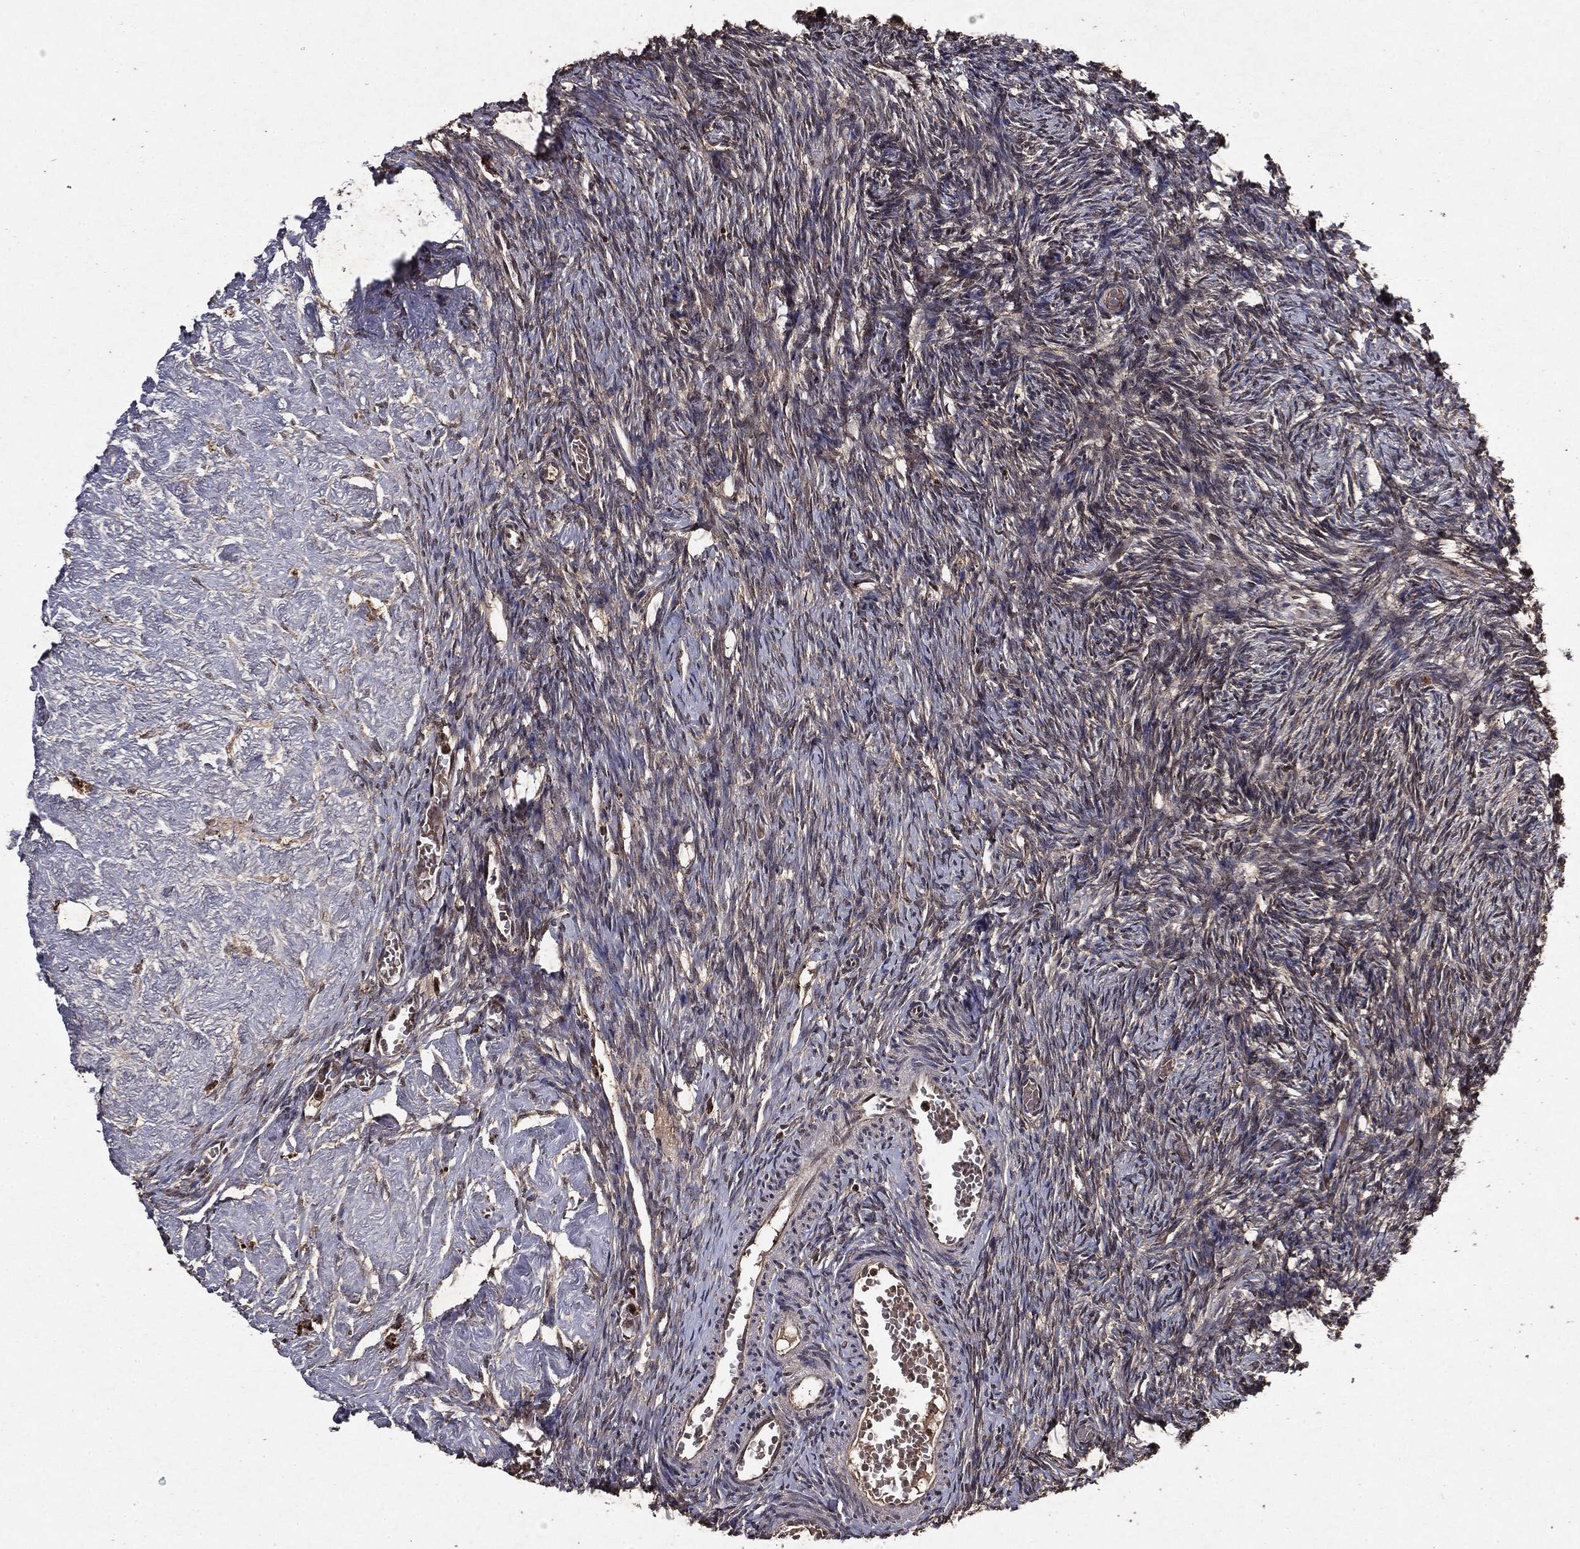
{"staining": {"intensity": "moderate", "quantity": ">75%", "location": "cytoplasmic/membranous"}, "tissue": "ovary", "cell_type": "Follicle cells", "image_type": "normal", "snomed": [{"axis": "morphology", "description": "Normal tissue, NOS"}, {"axis": "topography", "description": "Ovary"}], "caption": "DAB (3,3'-diaminobenzidine) immunohistochemical staining of normal ovary demonstrates moderate cytoplasmic/membranous protein positivity in about >75% of follicle cells.", "gene": "MTOR", "patient": {"sex": "female", "age": 39}}